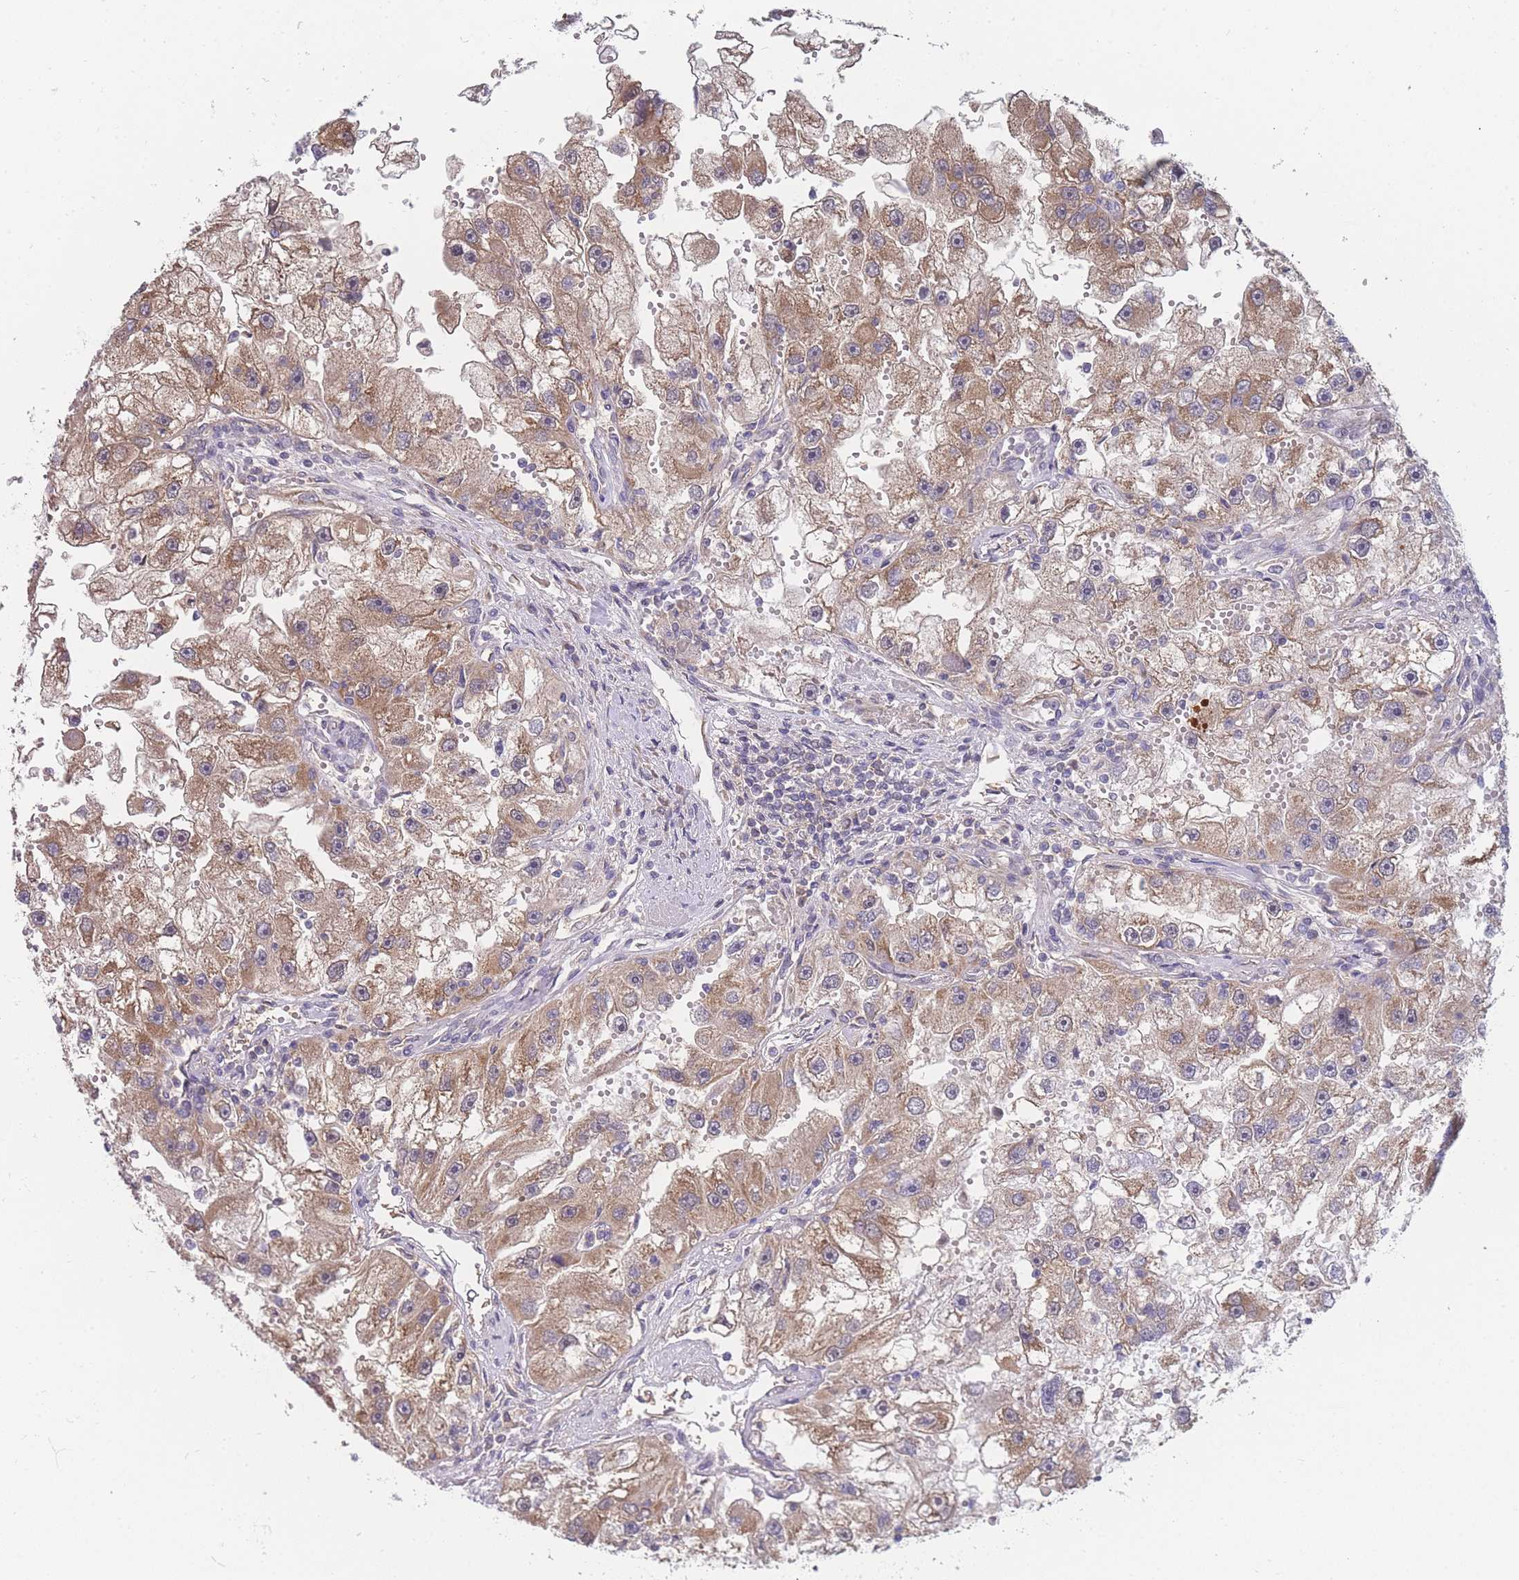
{"staining": {"intensity": "moderate", "quantity": ">75%", "location": "cytoplasmic/membranous"}, "tissue": "renal cancer", "cell_type": "Tumor cells", "image_type": "cancer", "snomed": [{"axis": "morphology", "description": "Adenocarcinoma, NOS"}, {"axis": "topography", "description": "Kidney"}], "caption": "Immunohistochemistry image of neoplastic tissue: human renal cancer (adenocarcinoma) stained using immunohistochemistry shows medium levels of moderate protein expression localized specifically in the cytoplasmic/membranous of tumor cells, appearing as a cytoplasmic/membranous brown color.", "gene": "MRPS18B", "patient": {"sex": "male", "age": 63}}